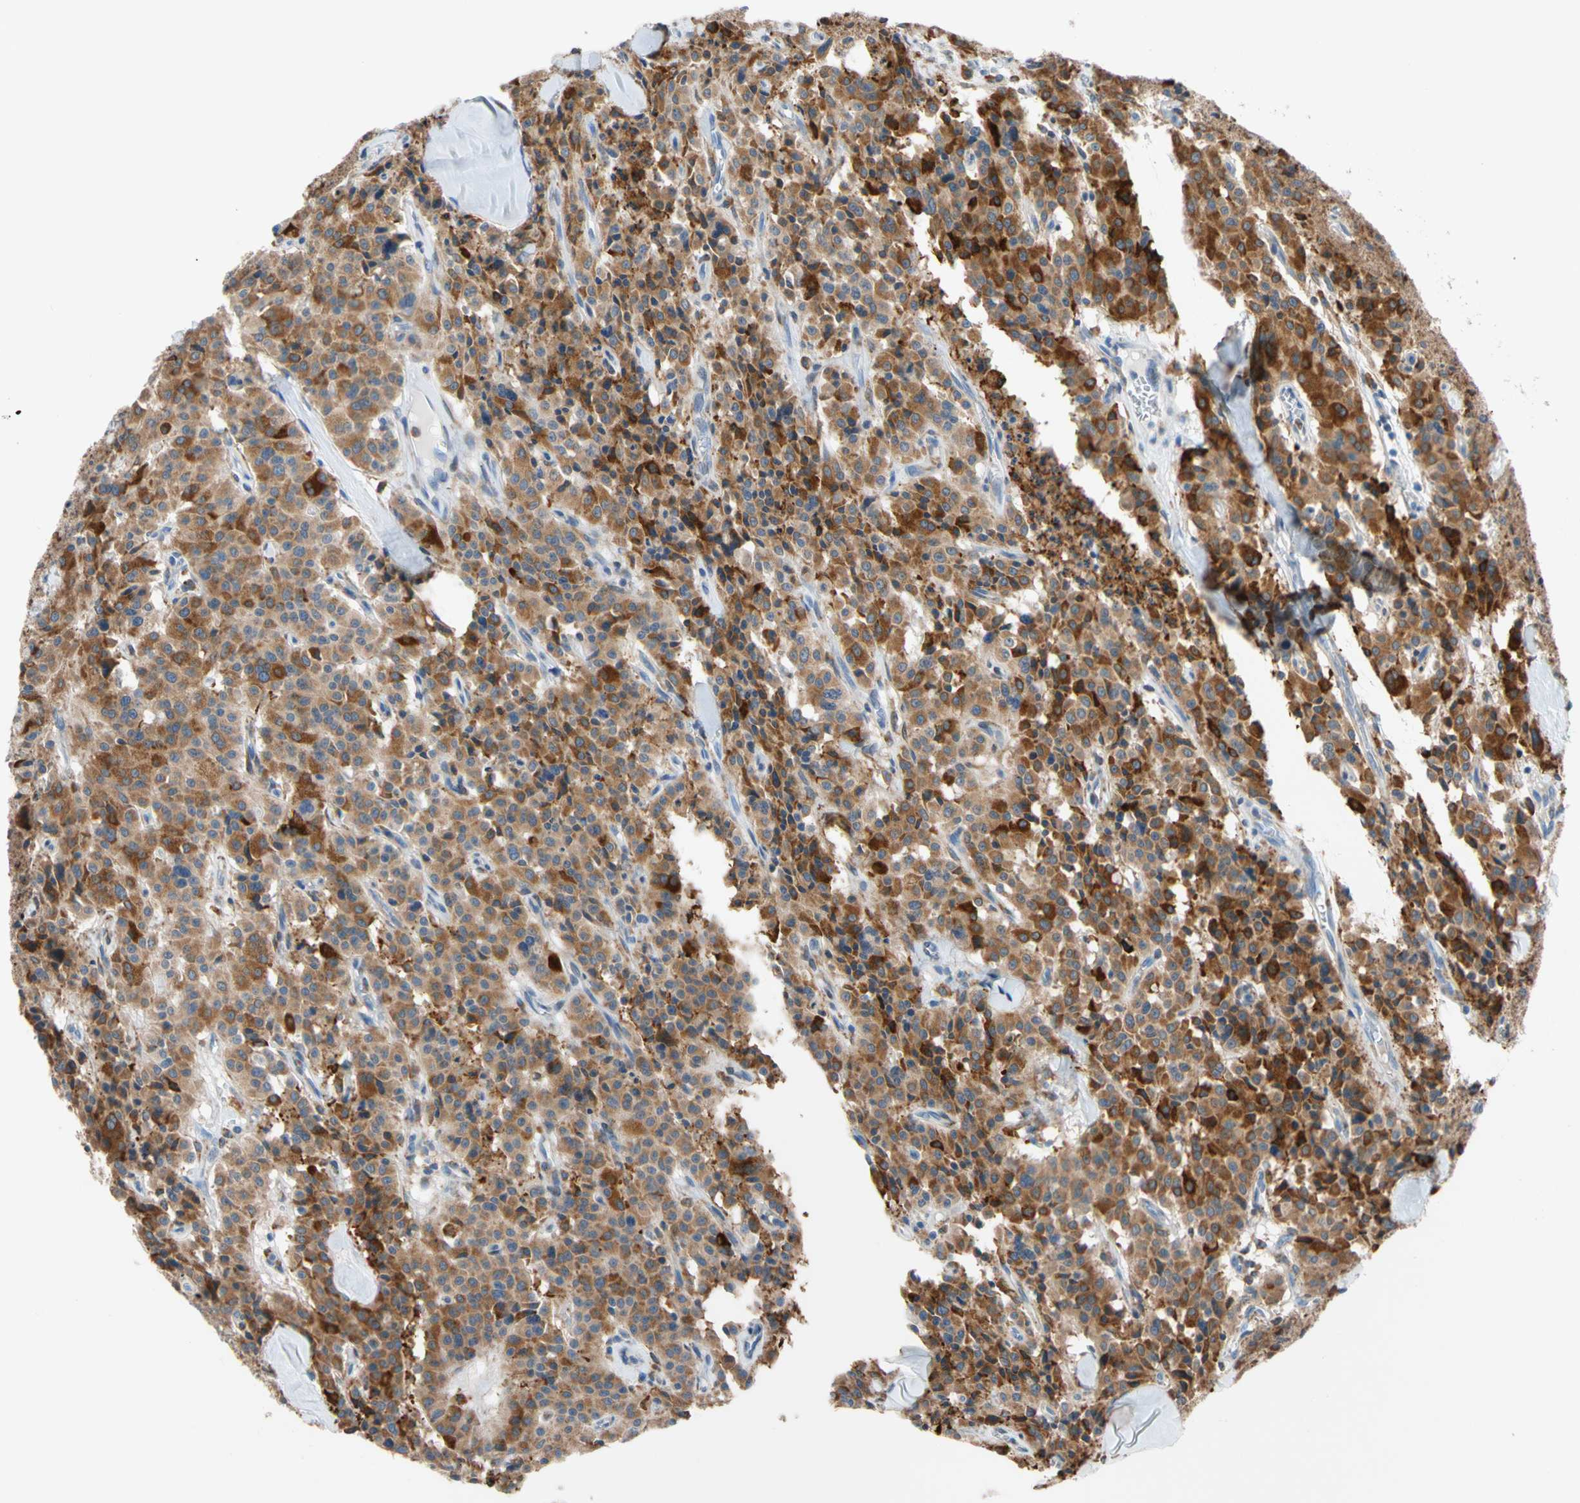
{"staining": {"intensity": "strong", "quantity": ">75%", "location": "cytoplasmic/membranous"}, "tissue": "carcinoid", "cell_type": "Tumor cells", "image_type": "cancer", "snomed": [{"axis": "morphology", "description": "Carcinoid, malignant, NOS"}, {"axis": "topography", "description": "Lung"}], "caption": "Carcinoid was stained to show a protein in brown. There is high levels of strong cytoplasmic/membranous staining in approximately >75% of tumor cells.", "gene": "LRPAP1", "patient": {"sex": "male", "age": 30}}